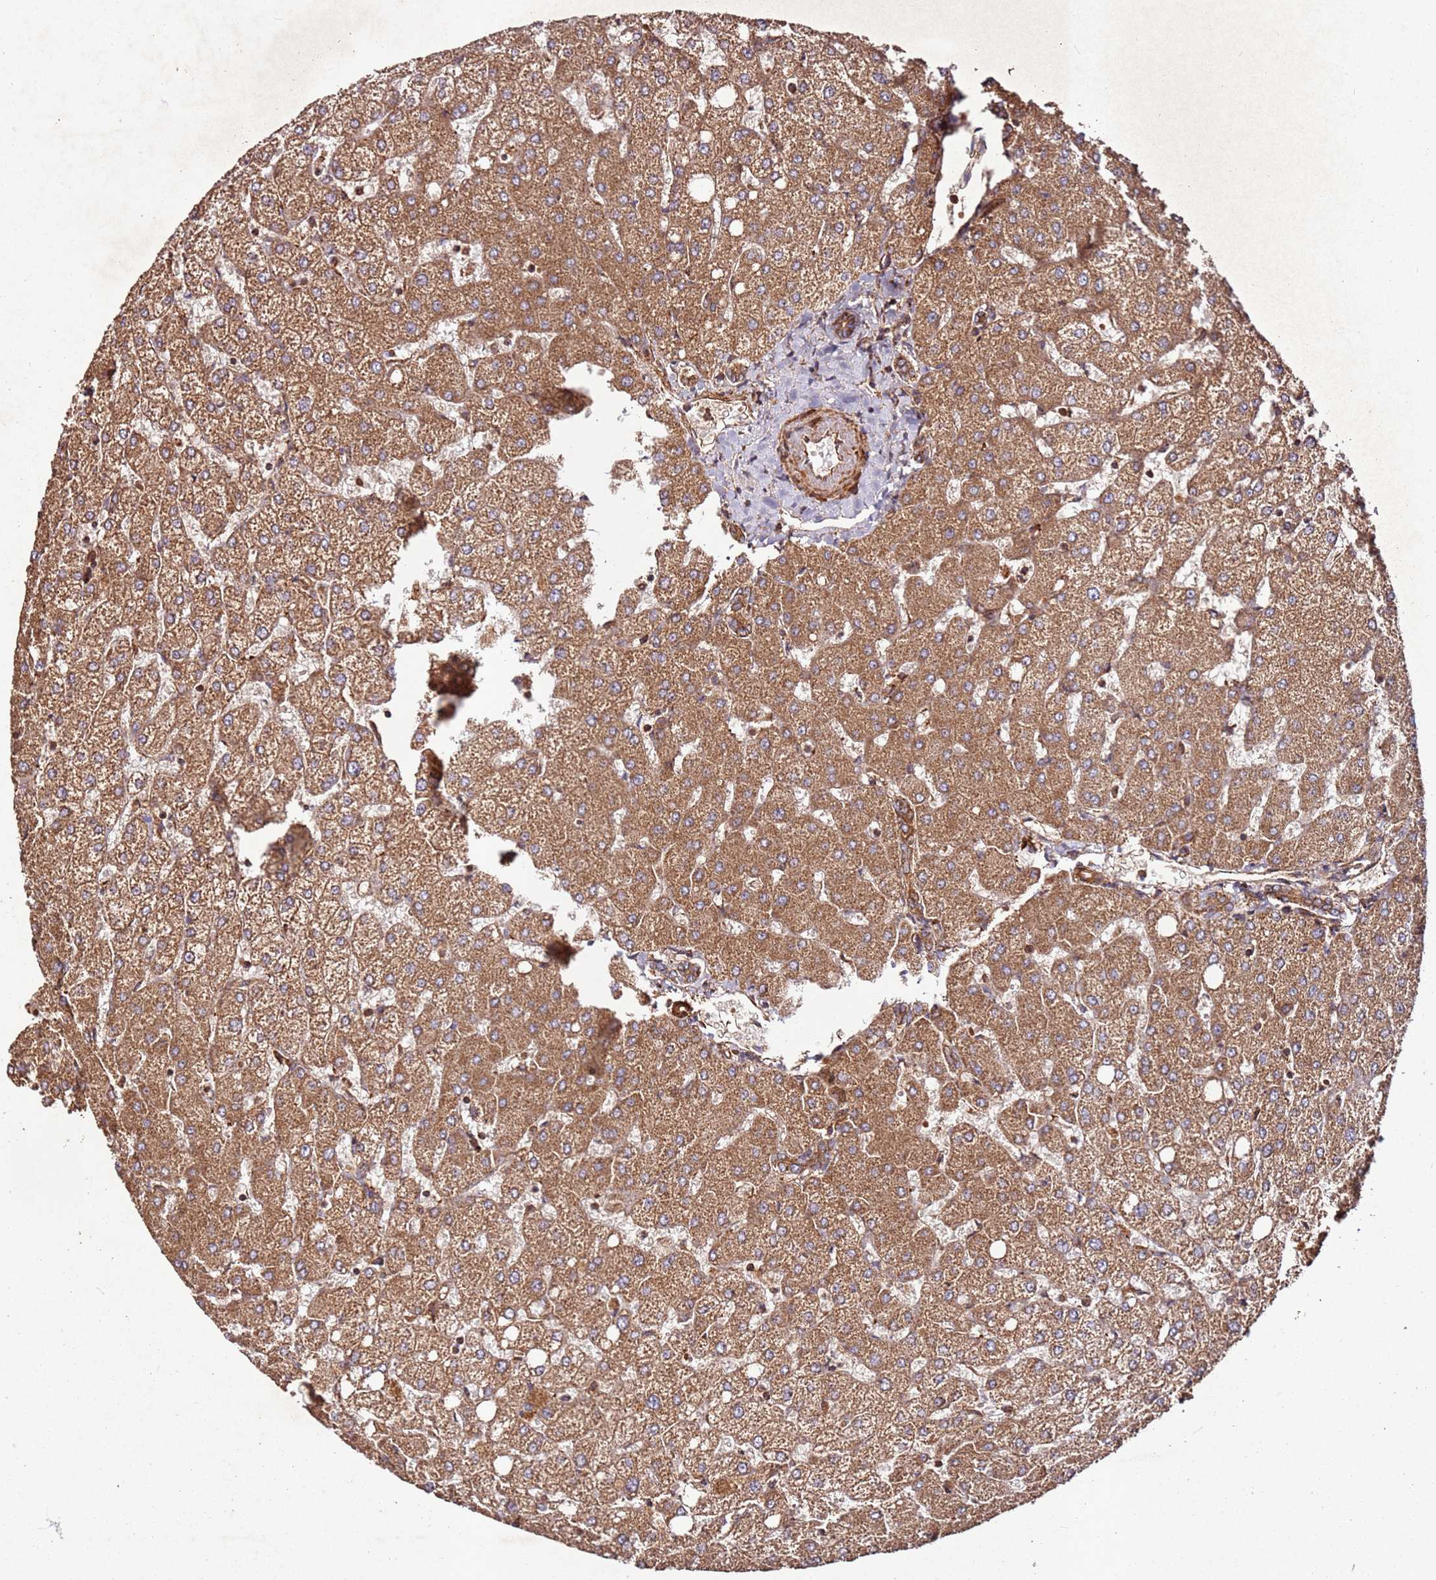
{"staining": {"intensity": "moderate", "quantity": ">75%", "location": "cytoplasmic/membranous"}, "tissue": "liver", "cell_type": "Cholangiocytes", "image_type": "normal", "snomed": [{"axis": "morphology", "description": "Normal tissue, NOS"}, {"axis": "topography", "description": "Liver"}], "caption": "Protein staining displays moderate cytoplasmic/membranous positivity in approximately >75% of cholangiocytes in benign liver.", "gene": "FAM186A", "patient": {"sex": "female", "age": 54}}